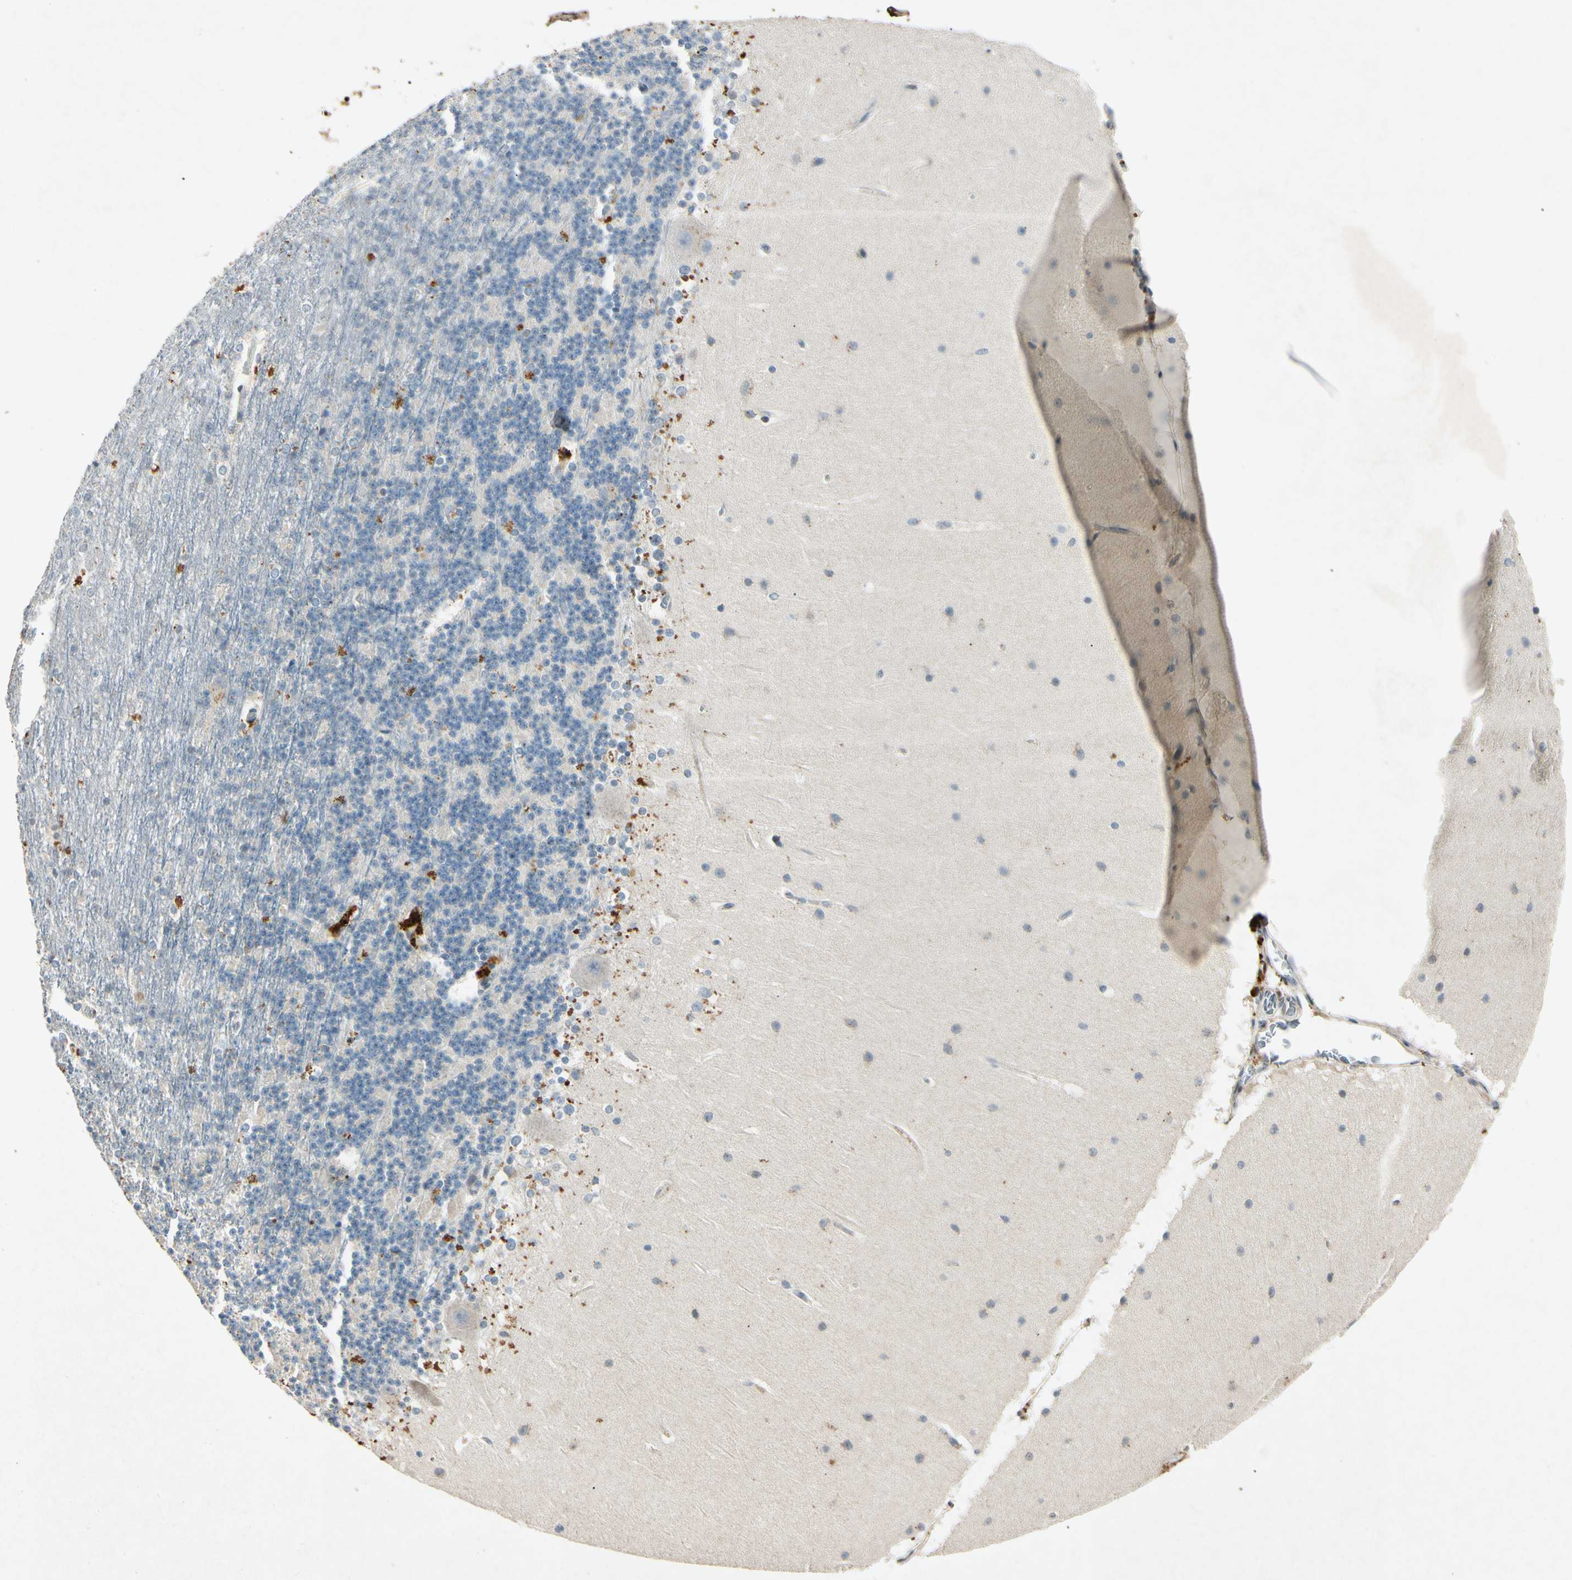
{"staining": {"intensity": "weak", "quantity": "<25%", "location": "cytoplasmic/membranous"}, "tissue": "cerebellum", "cell_type": "Cells in granular layer", "image_type": "normal", "snomed": [{"axis": "morphology", "description": "Normal tissue, NOS"}, {"axis": "topography", "description": "Cerebellum"}], "caption": "A histopathology image of cerebellum stained for a protein shows no brown staining in cells in granular layer.", "gene": "HSPA1B", "patient": {"sex": "female", "age": 19}}